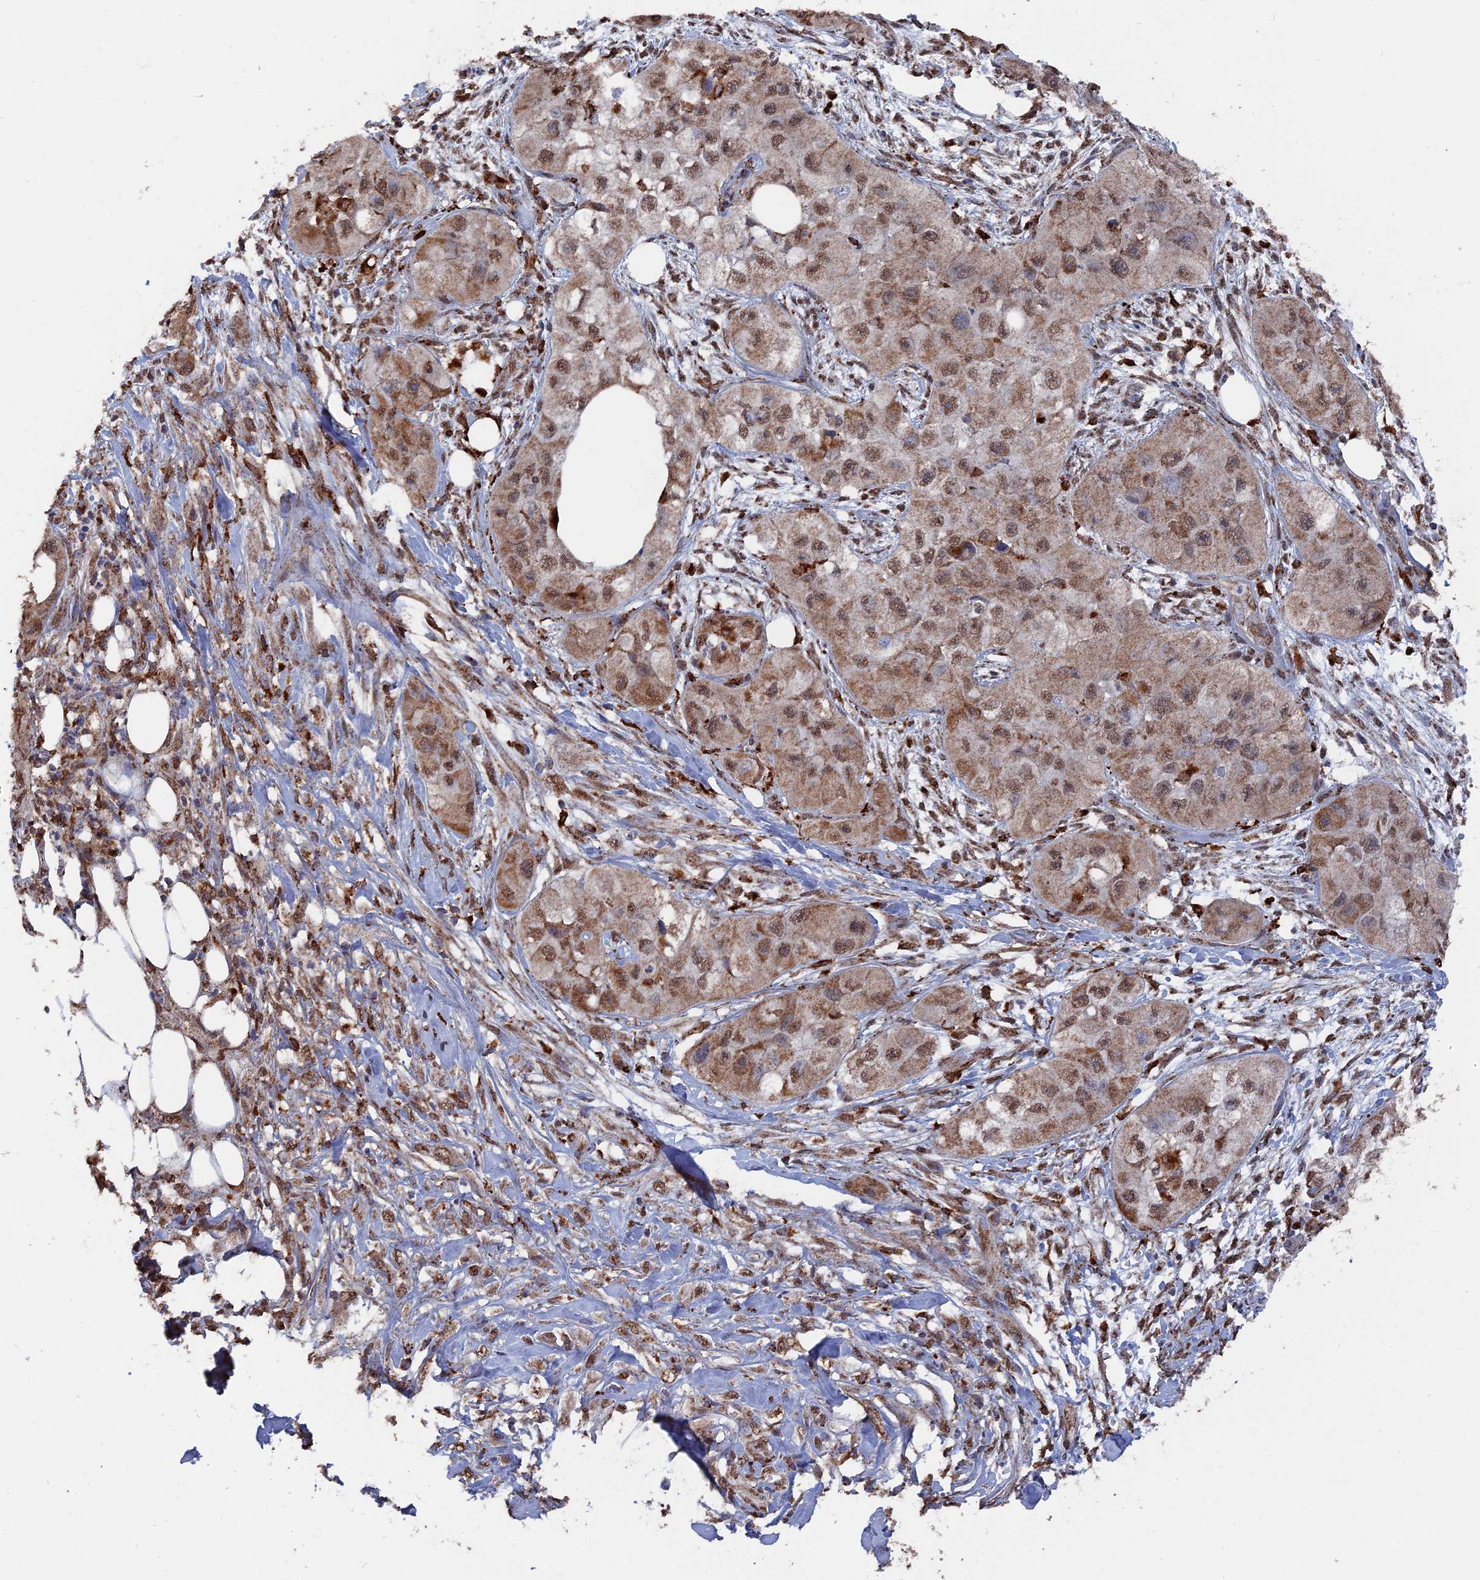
{"staining": {"intensity": "moderate", "quantity": ">75%", "location": "cytoplasmic/membranous,nuclear"}, "tissue": "skin cancer", "cell_type": "Tumor cells", "image_type": "cancer", "snomed": [{"axis": "morphology", "description": "Squamous cell carcinoma, NOS"}, {"axis": "topography", "description": "Skin"}, {"axis": "topography", "description": "Subcutis"}], "caption": "Skin cancer (squamous cell carcinoma) stained with immunohistochemistry (IHC) shows moderate cytoplasmic/membranous and nuclear staining in approximately >75% of tumor cells. The staining was performed using DAB (3,3'-diaminobenzidine) to visualize the protein expression in brown, while the nuclei were stained in blue with hematoxylin (Magnification: 20x).", "gene": "SMG9", "patient": {"sex": "male", "age": 73}}